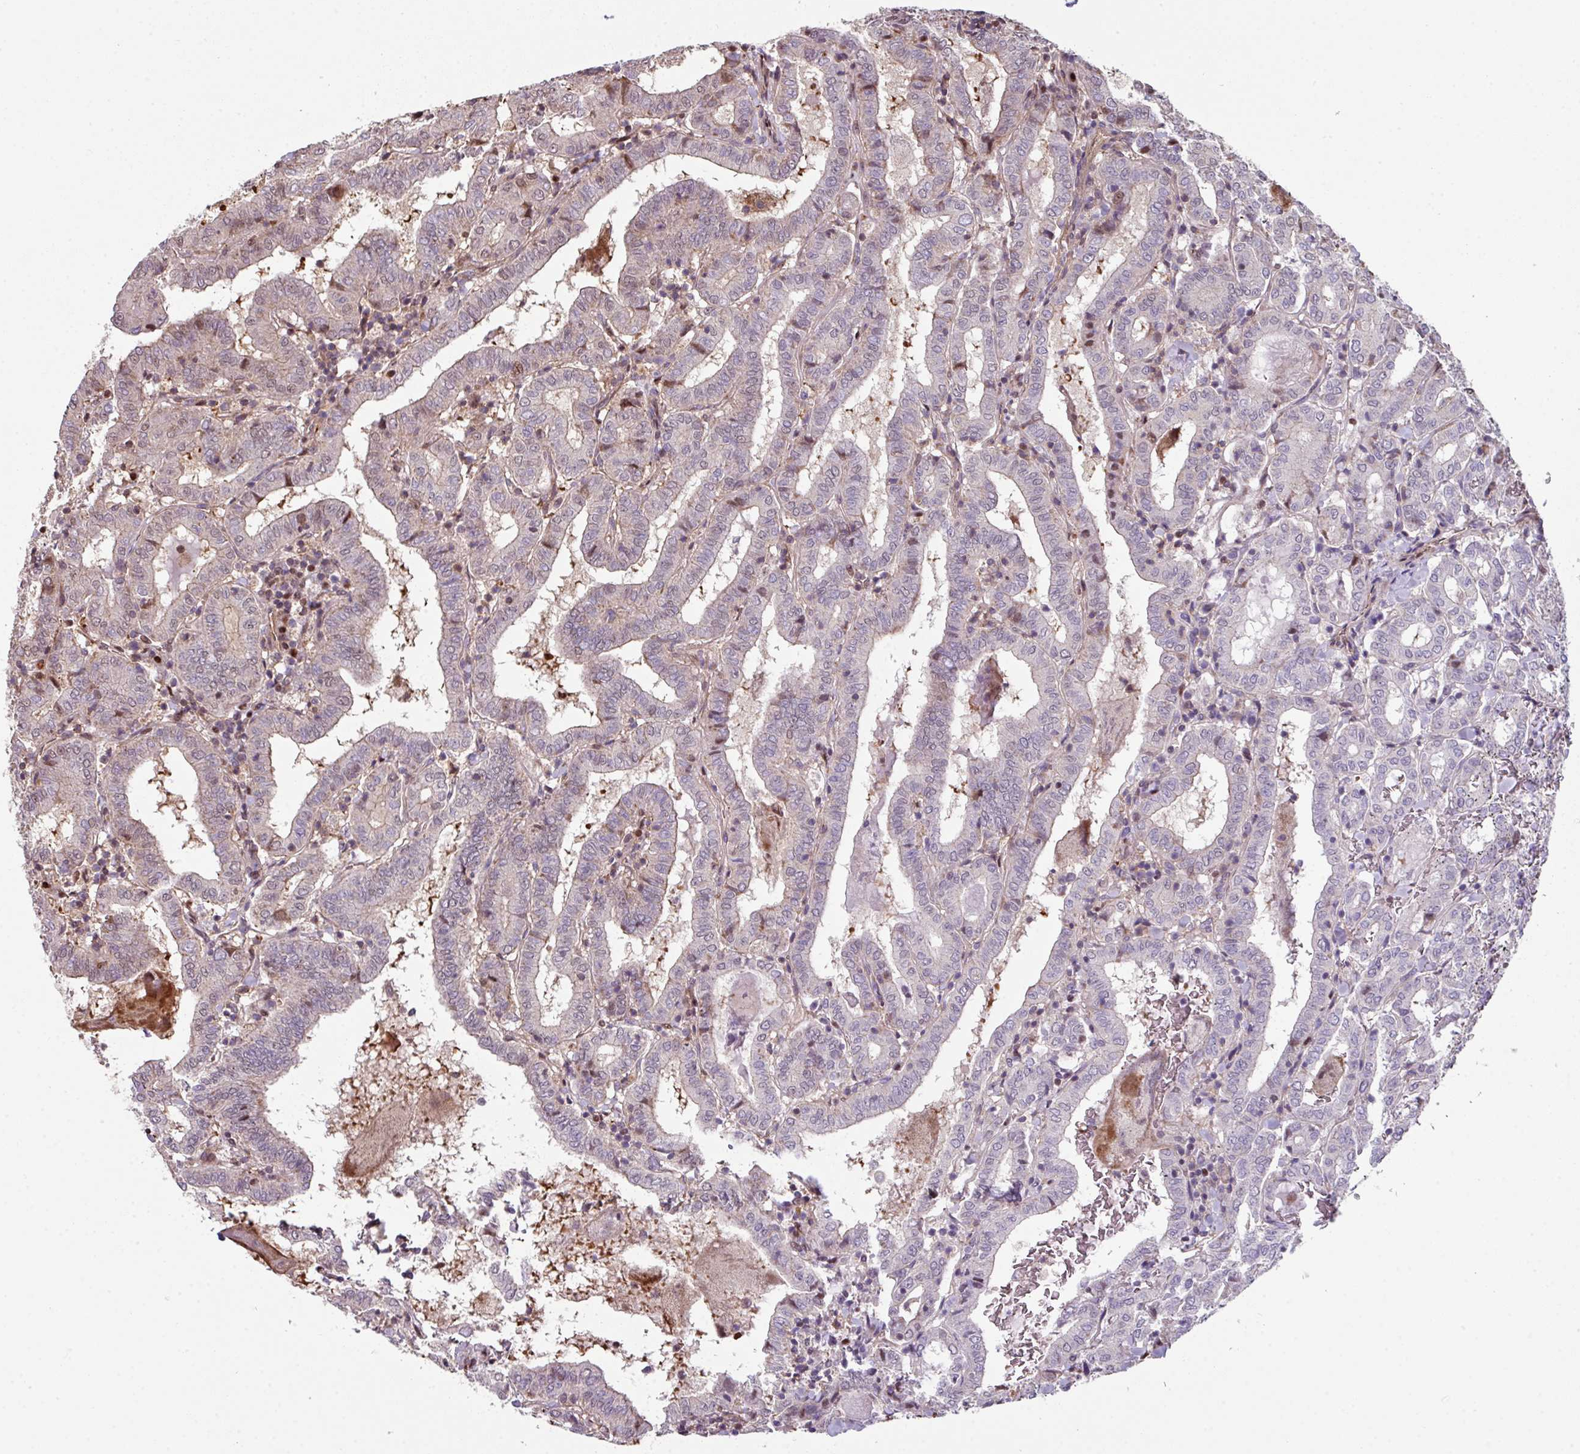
{"staining": {"intensity": "negative", "quantity": "none", "location": "none"}, "tissue": "thyroid cancer", "cell_type": "Tumor cells", "image_type": "cancer", "snomed": [{"axis": "morphology", "description": "Papillary adenocarcinoma, NOS"}, {"axis": "topography", "description": "Thyroid gland"}], "caption": "Tumor cells show no significant protein positivity in thyroid cancer (papillary adenocarcinoma).", "gene": "ANO9", "patient": {"sex": "female", "age": 72}}